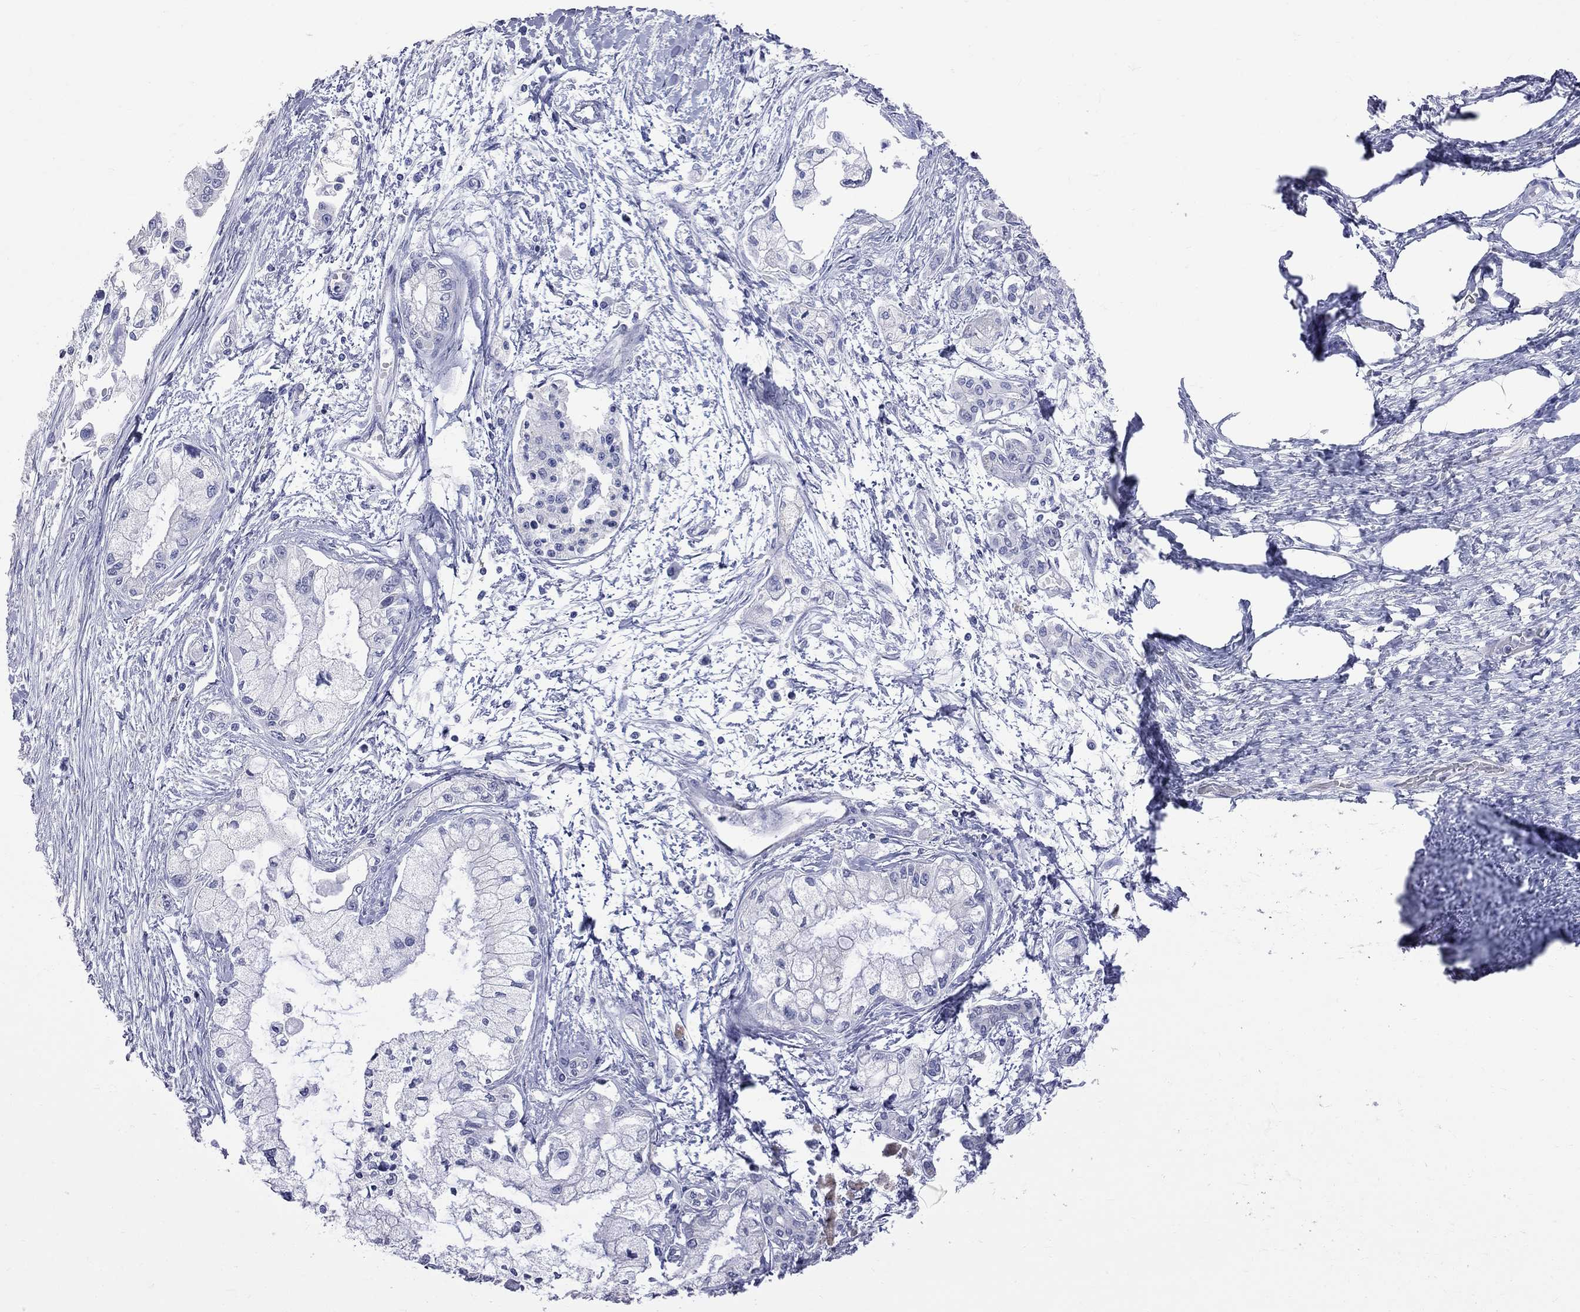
{"staining": {"intensity": "negative", "quantity": "none", "location": "none"}, "tissue": "pancreatic cancer", "cell_type": "Tumor cells", "image_type": "cancer", "snomed": [{"axis": "morphology", "description": "Adenocarcinoma, NOS"}, {"axis": "topography", "description": "Pancreas"}], "caption": "Tumor cells are negative for brown protein staining in pancreatic cancer (adenocarcinoma).", "gene": "KCND2", "patient": {"sex": "male", "age": 54}}